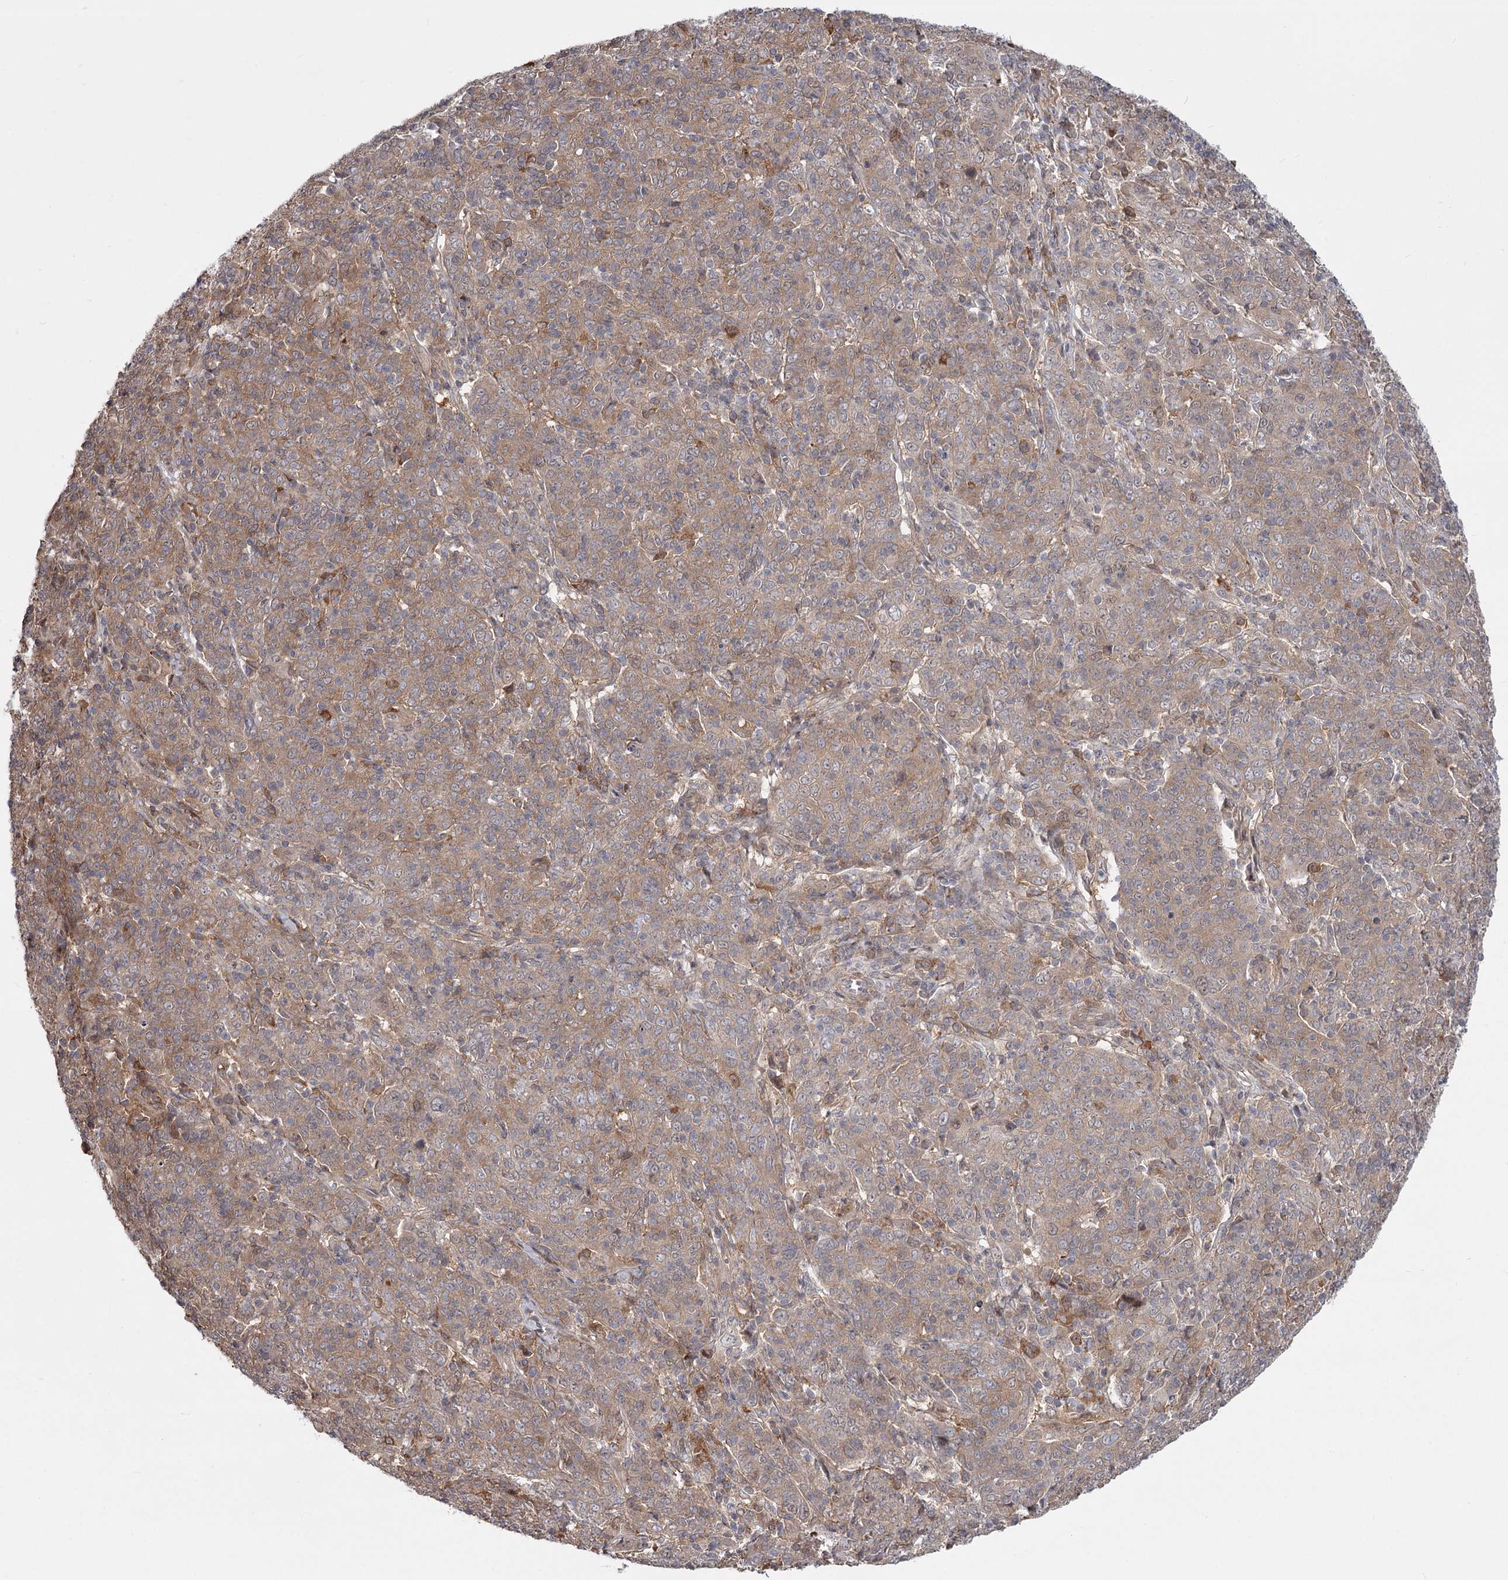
{"staining": {"intensity": "weak", "quantity": "25%-75%", "location": "cytoplasmic/membranous"}, "tissue": "cervical cancer", "cell_type": "Tumor cells", "image_type": "cancer", "snomed": [{"axis": "morphology", "description": "Squamous cell carcinoma, NOS"}, {"axis": "topography", "description": "Cervix"}], "caption": "The micrograph displays immunohistochemical staining of cervical cancer (squamous cell carcinoma). There is weak cytoplasmic/membranous positivity is present in approximately 25%-75% of tumor cells.", "gene": "CCNG2", "patient": {"sex": "female", "age": 67}}